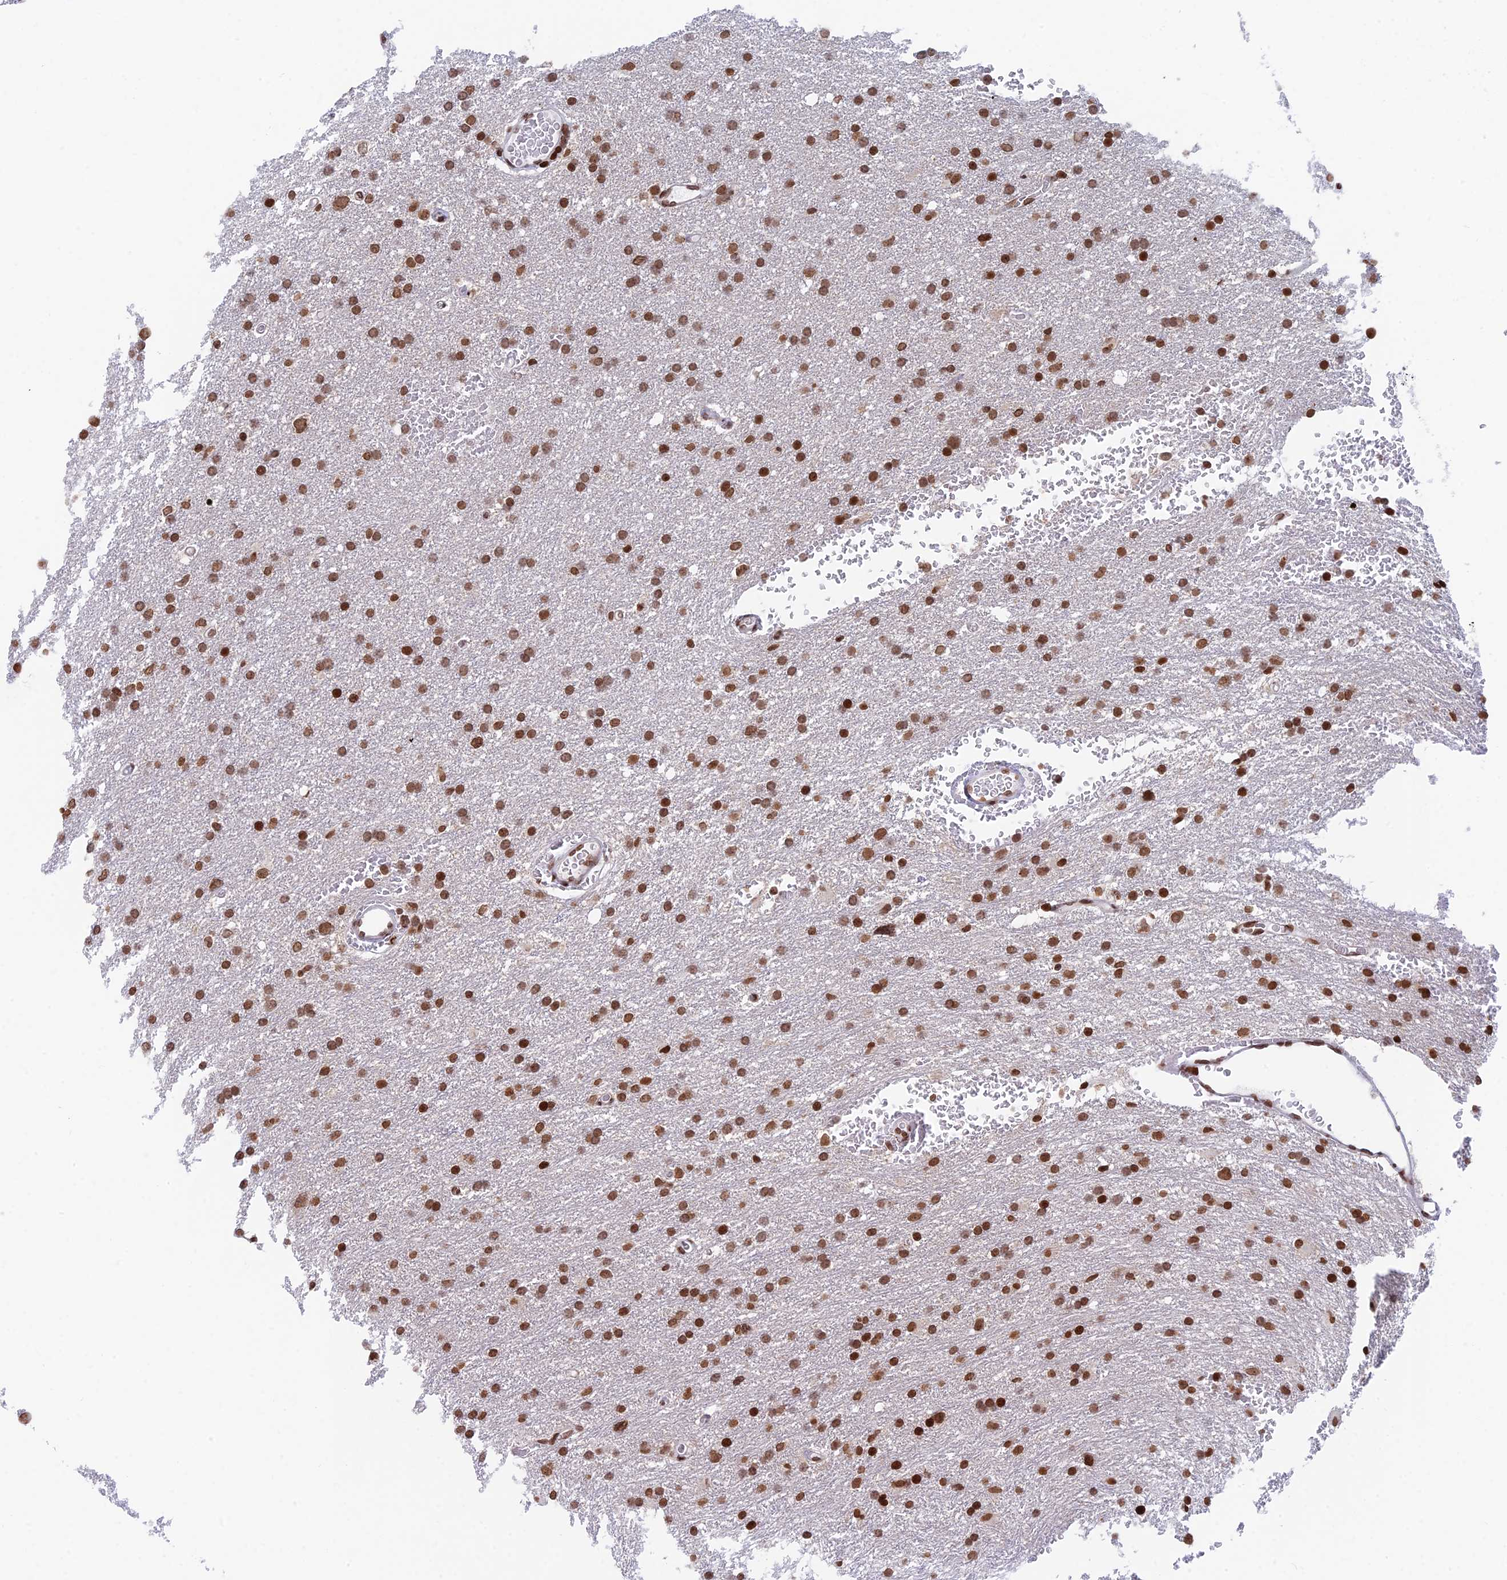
{"staining": {"intensity": "moderate", "quantity": ">75%", "location": "nuclear"}, "tissue": "glioma", "cell_type": "Tumor cells", "image_type": "cancer", "snomed": [{"axis": "morphology", "description": "Glioma, malignant, High grade"}, {"axis": "topography", "description": "Cerebral cortex"}], "caption": "This is an image of immunohistochemistry (IHC) staining of high-grade glioma (malignant), which shows moderate expression in the nuclear of tumor cells.", "gene": "RPAP1", "patient": {"sex": "female", "age": 36}}